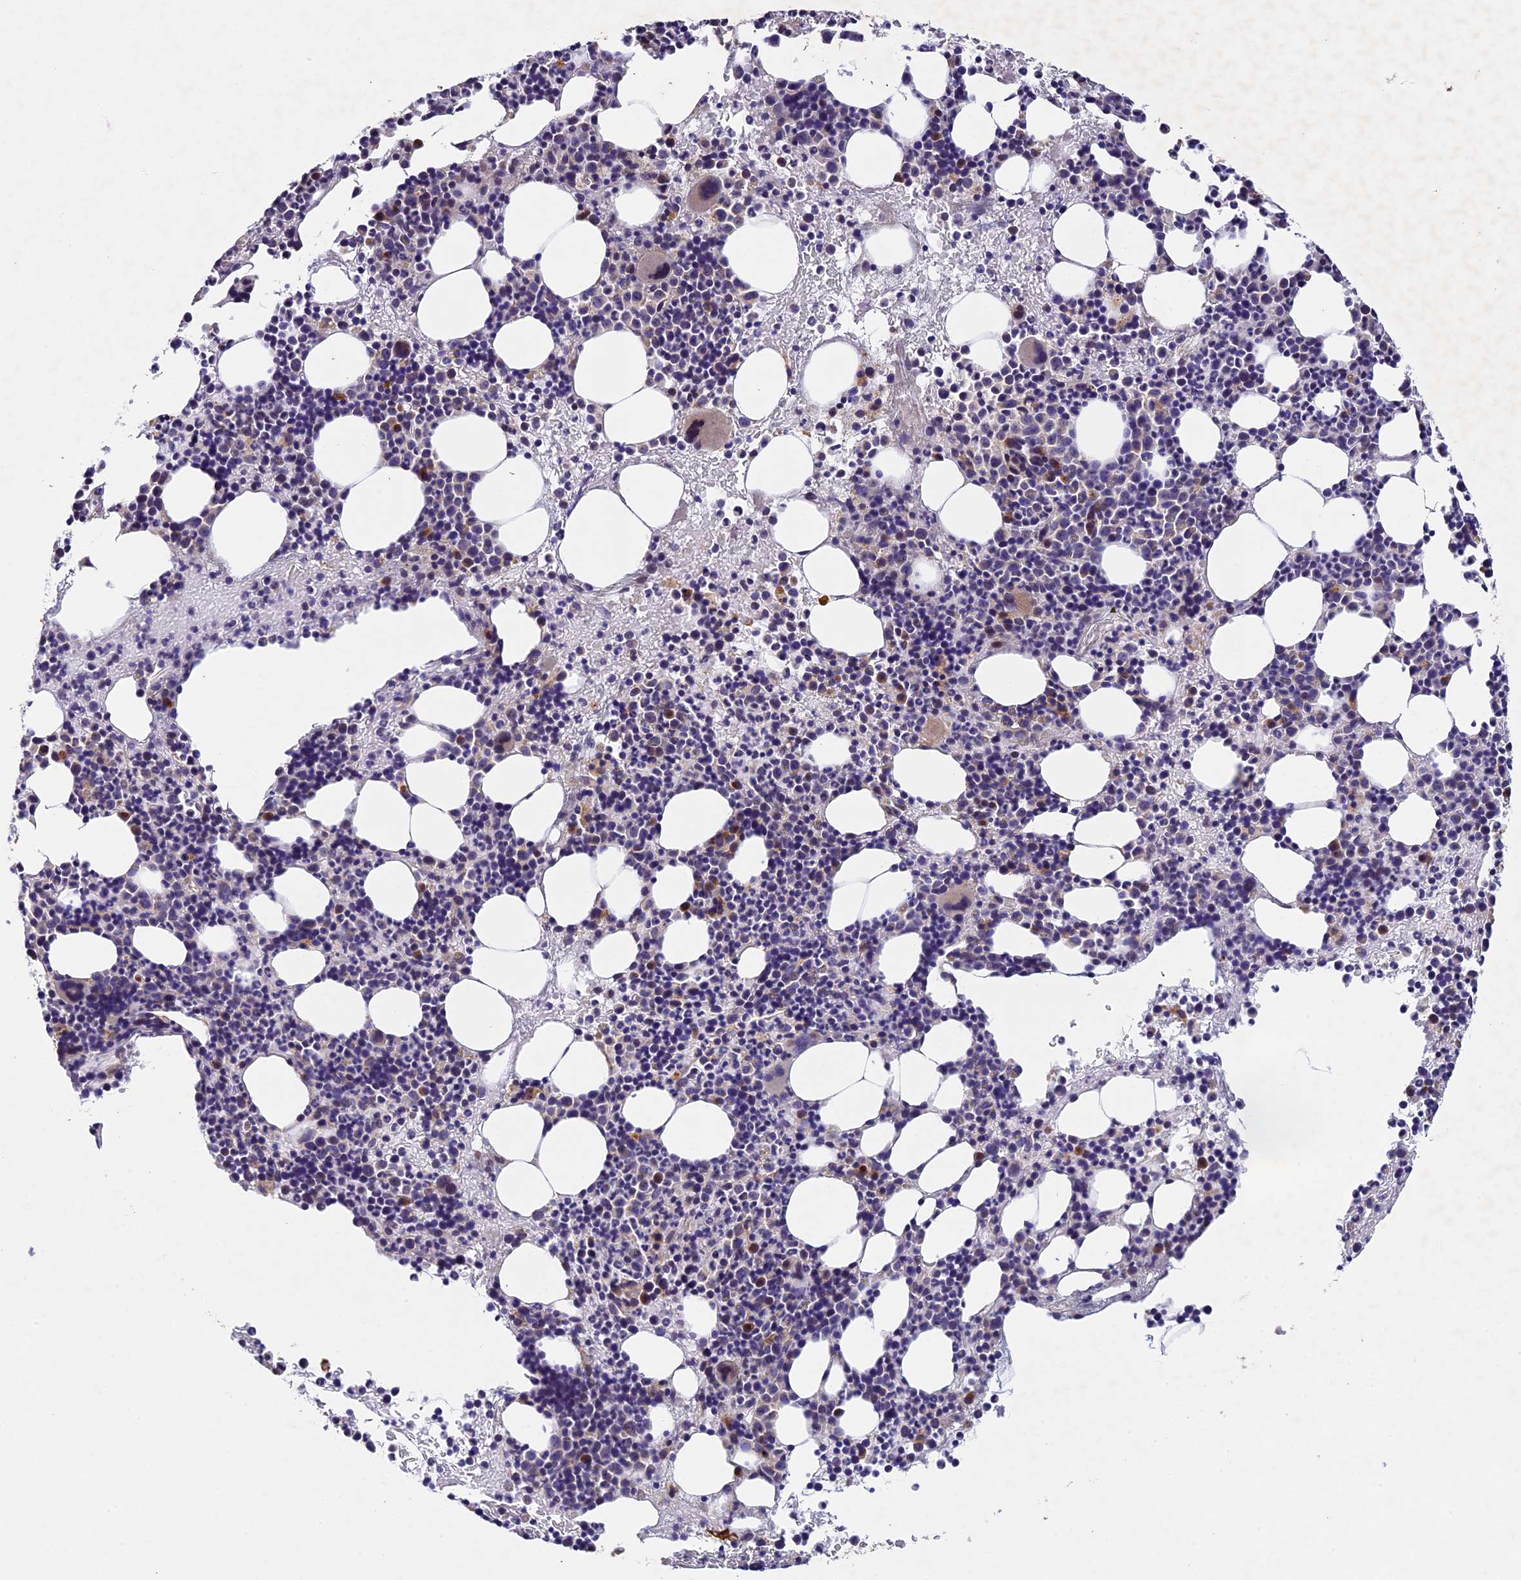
{"staining": {"intensity": "moderate", "quantity": "25%-75%", "location": "cytoplasmic/membranous"}, "tissue": "bone marrow", "cell_type": "Hematopoietic cells", "image_type": "normal", "snomed": [{"axis": "morphology", "description": "Normal tissue, NOS"}, {"axis": "topography", "description": "Bone marrow"}], "caption": "Immunohistochemical staining of normal human bone marrow shows medium levels of moderate cytoplasmic/membranous positivity in approximately 25%-75% of hematopoietic cells. The staining was performed using DAB, with brown indicating positive protein expression. Nuclei are stained blue with hematoxylin.", "gene": "OCEL1", "patient": {"sex": "male", "age": 51}}